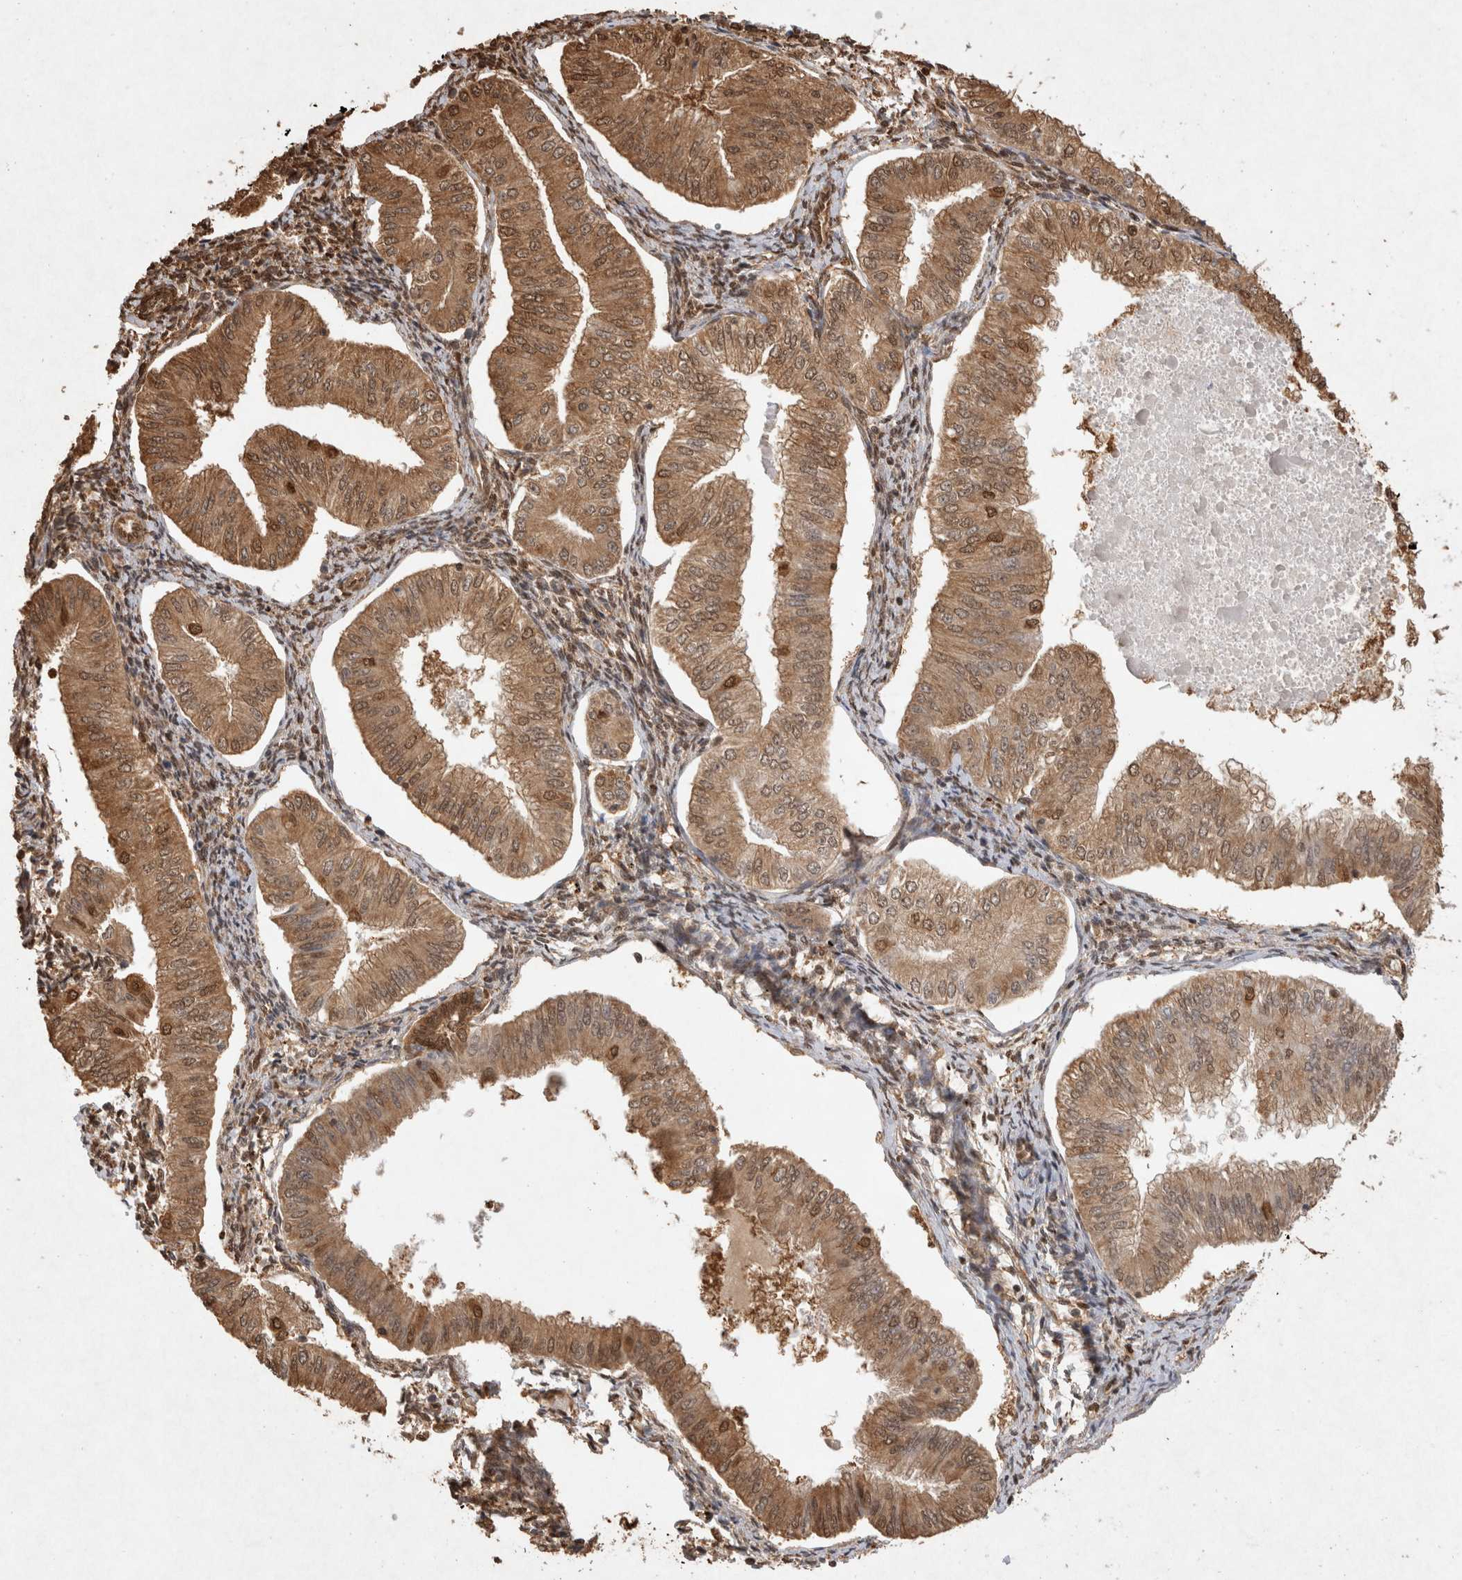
{"staining": {"intensity": "moderate", "quantity": ">75%", "location": "cytoplasmic/membranous,nuclear"}, "tissue": "endometrial cancer", "cell_type": "Tumor cells", "image_type": "cancer", "snomed": [{"axis": "morphology", "description": "Normal tissue, NOS"}, {"axis": "morphology", "description": "Adenocarcinoma, NOS"}, {"axis": "topography", "description": "Endometrium"}], "caption": "High-magnification brightfield microscopy of endometrial adenocarcinoma stained with DAB (brown) and counterstained with hematoxylin (blue). tumor cells exhibit moderate cytoplasmic/membranous and nuclear positivity is appreciated in approximately>75% of cells.", "gene": "HDGF", "patient": {"sex": "female", "age": 53}}